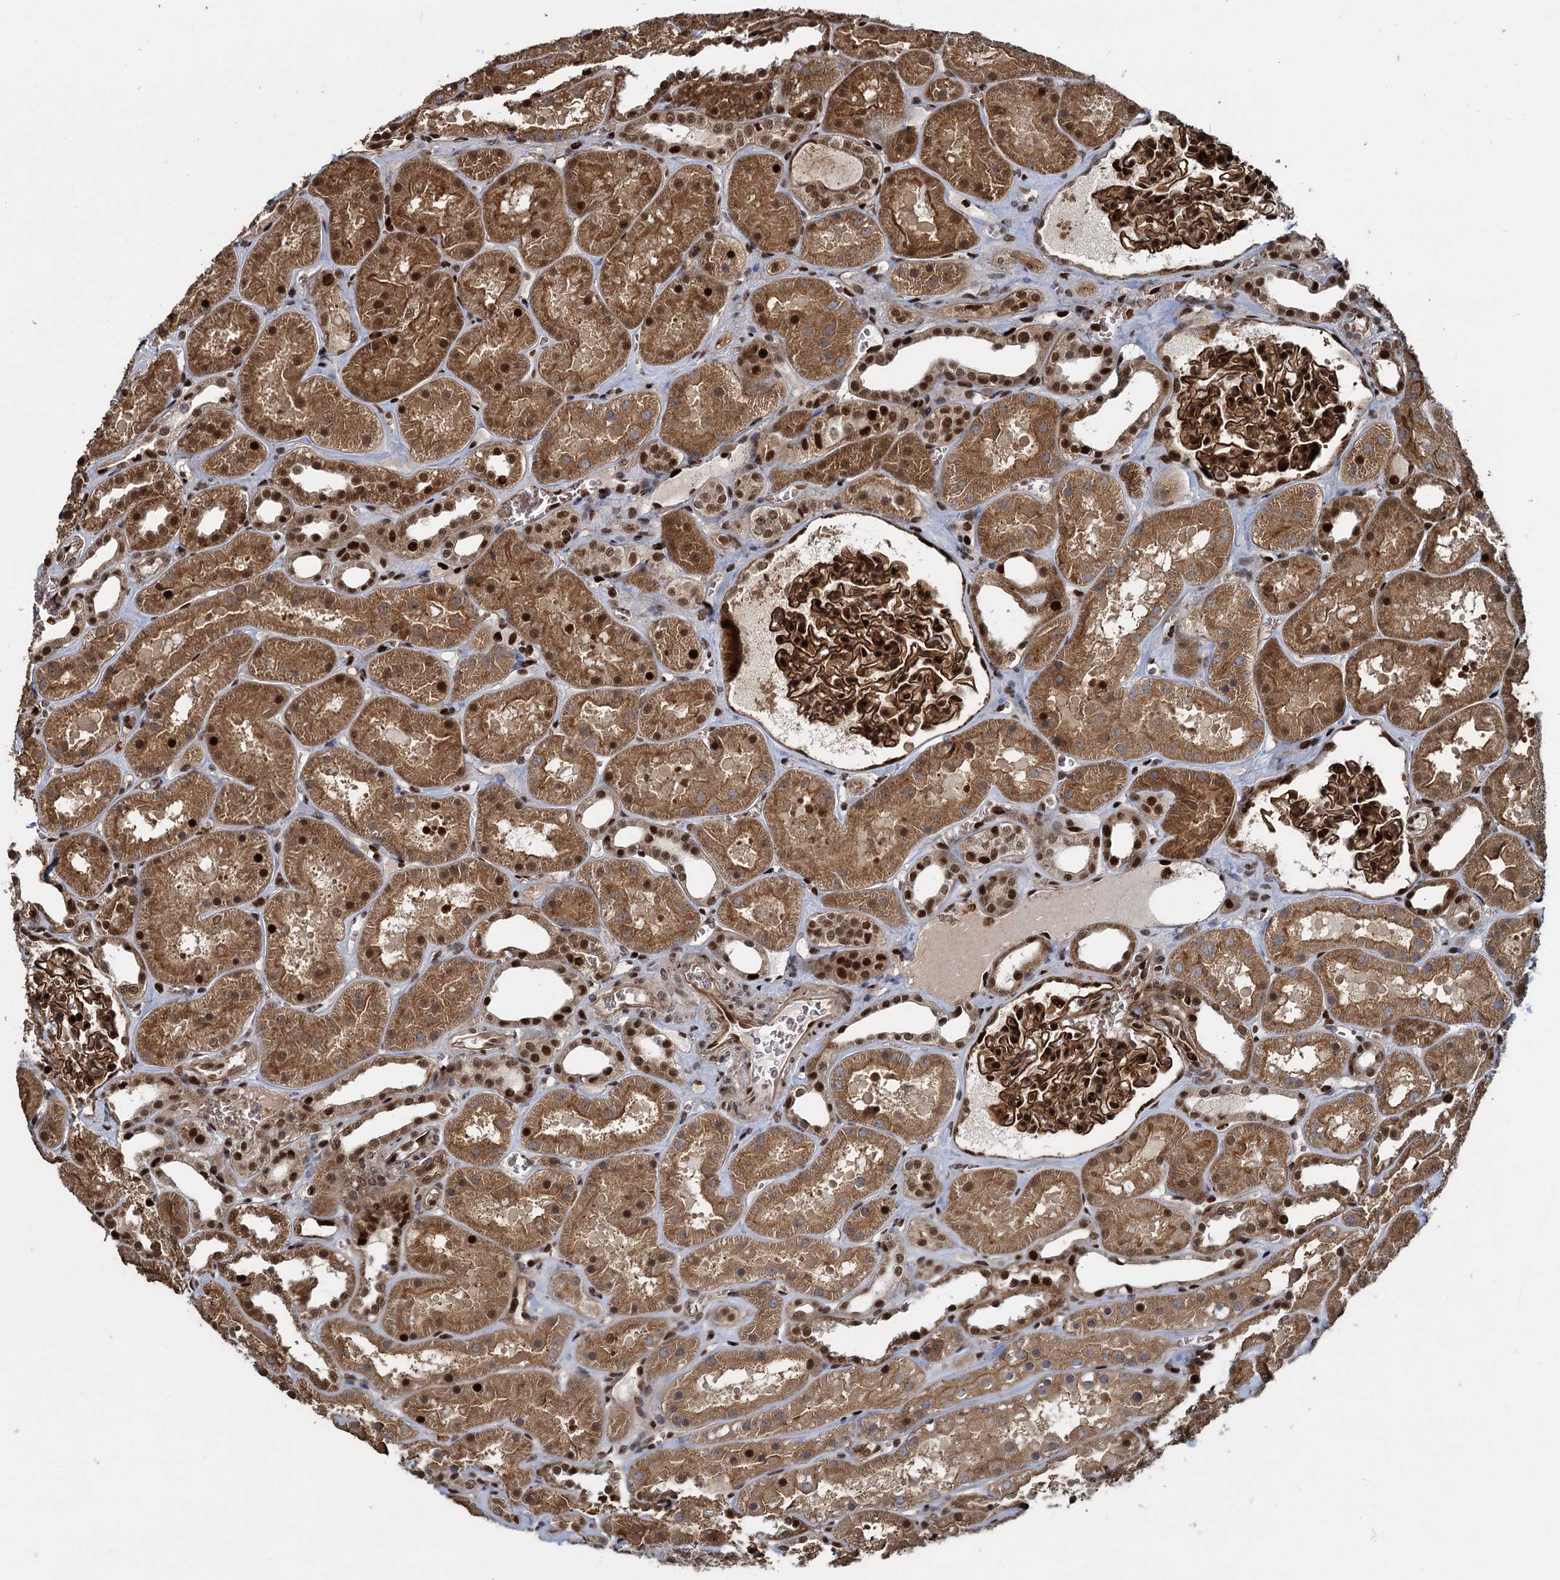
{"staining": {"intensity": "strong", "quantity": ">75%", "location": "cytoplasmic/membranous,nuclear"}, "tissue": "kidney", "cell_type": "Cells in glomeruli", "image_type": "normal", "snomed": [{"axis": "morphology", "description": "Normal tissue, NOS"}, {"axis": "topography", "description": "Kidney"}], "caption": "Protein staining shows strong cytoplasmic/membranous,nuclear positivity in about >75% of cells in glomeruli in normal kidney.", "gene": "ANKRD49", "patient": {"sex": "female", "age": 41}}